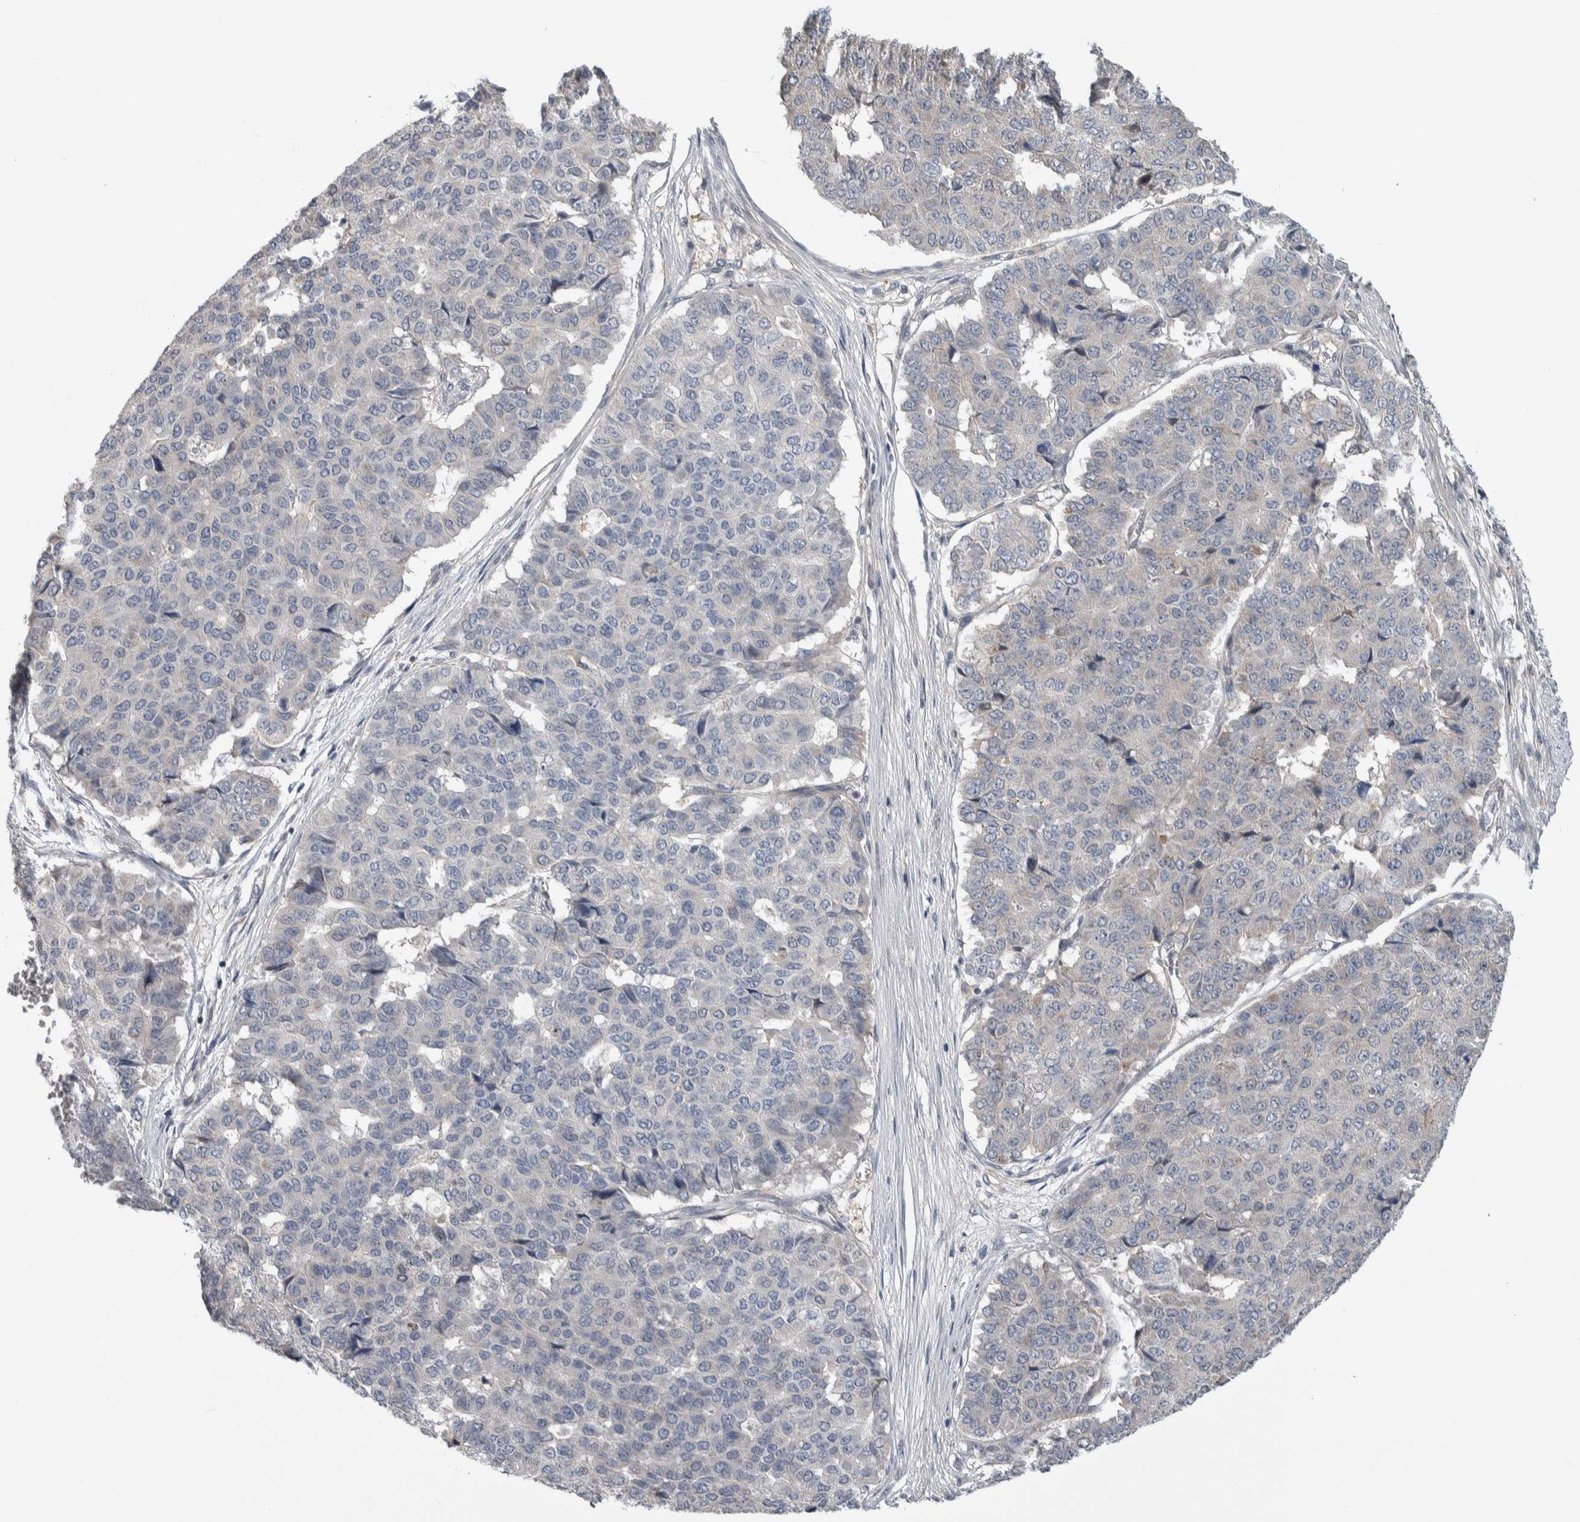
{"staining": {"intensity": "negative", "quantity": "none", "location": "none"}, "tissue": "pancreatic cancer", "cell_type": "Tumor cells", "image_type": "cancer", "snomed": [{"axis": "morphology", "description": "Adenocarcinoma, NOS"}, {"axis": "topography", "description": "Pancreas"}], "caption": "A high-resolution photomicrograph shows immunohistochemistry staining of adenocarcinoma (pancreatic), which reveals no significant staining in tumor cells.", "gene": "TAX1BP1", "patient": {"sex": "male", "age": 50}}